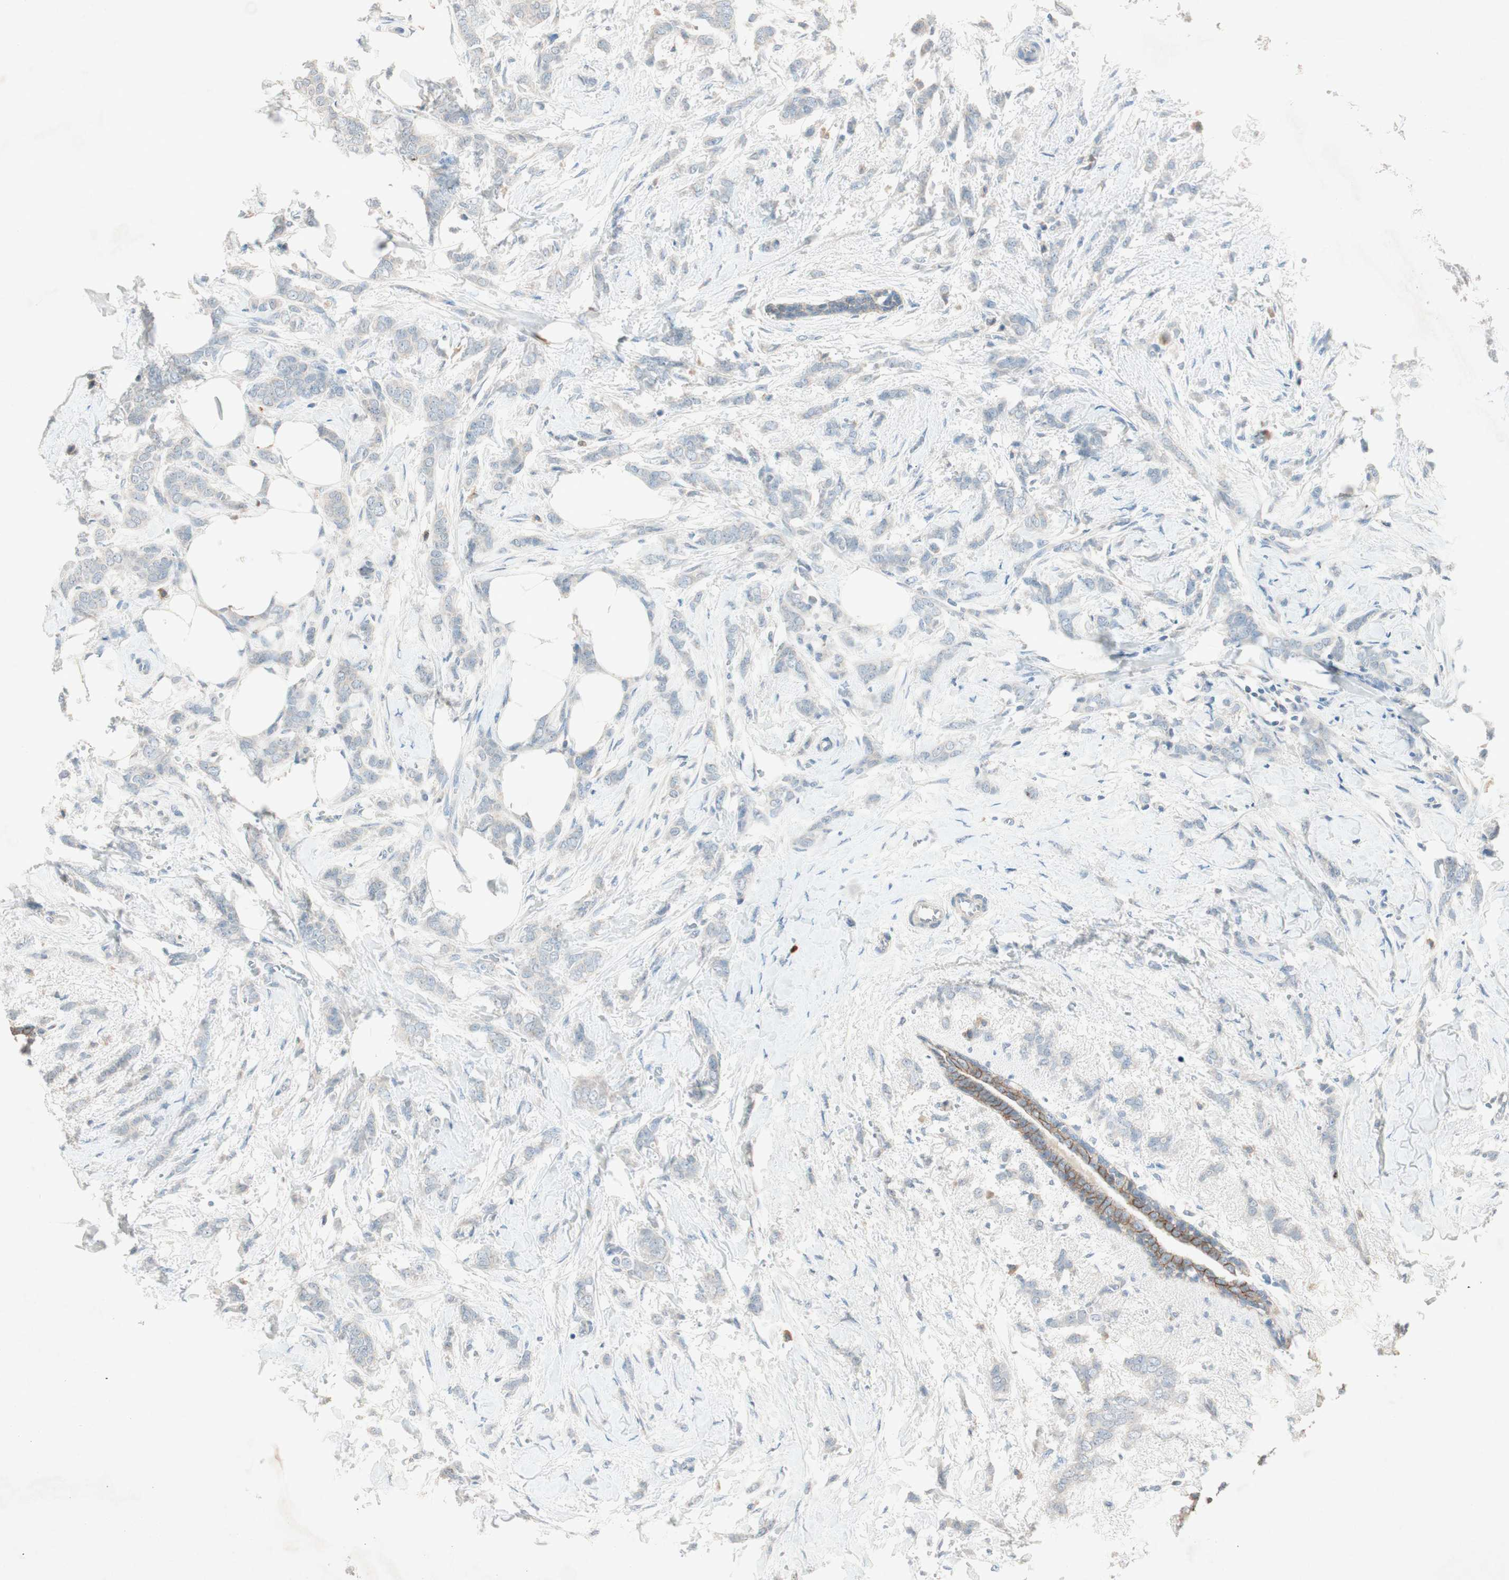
{"staining": {"intensity": "negative", "quantity": "none", "location": "none"}, "tissue": "breast cancer", "cell_type": "Tumor cells", "image_type": "cancer", "snomed": [{"axis": "morphology", "description": "Lobular carcinoma, in situ"}, {"axis": "morphology", "description": "Lobular carcinoma"}, {"axis": "topography", "description": "Breast"}], "caption": "Immunohistochemistry image of human breast cancer (lobular carcinoma in situ) stained for a protein (brown), which demonstrates no expression in tumor cells.", "gene": "NKAIN1", "patient": {"sex": "female", "age": 41}}